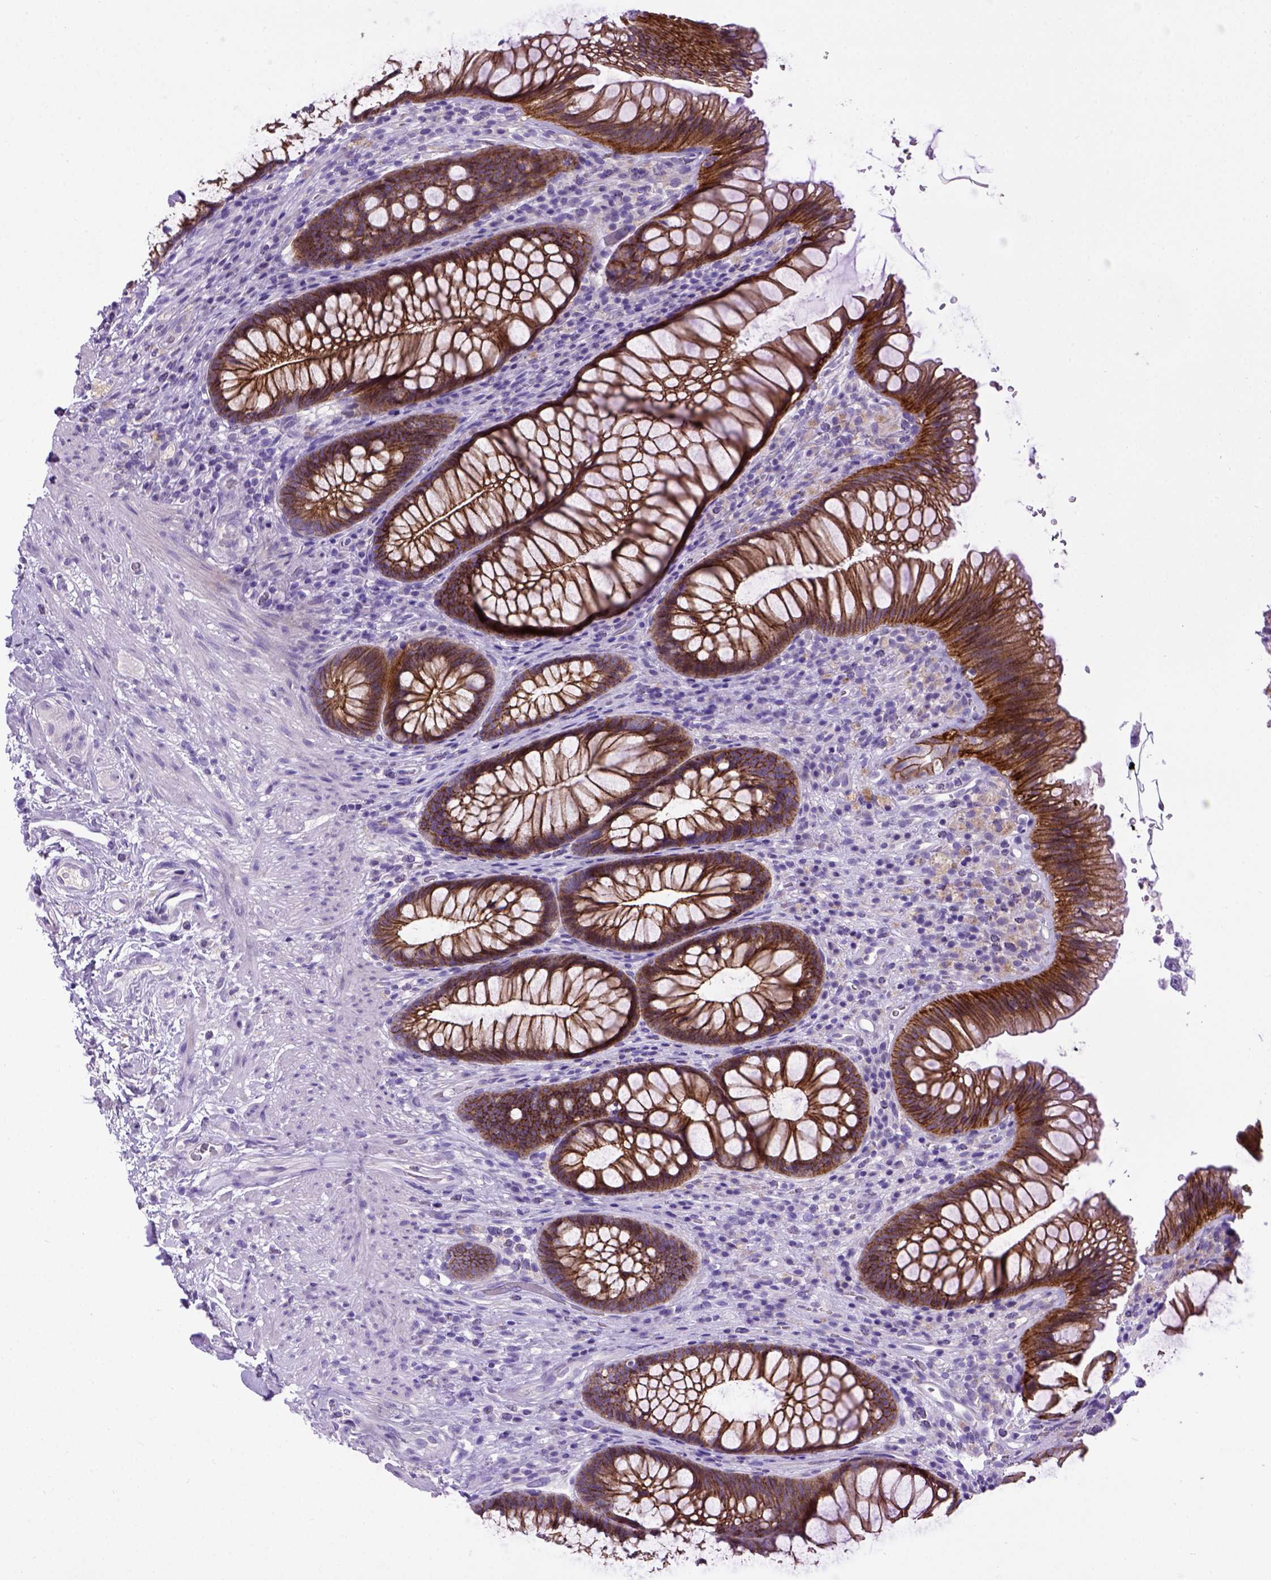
{"staining": {"intensity": "strong", "quantity": ">75%", "location": "cytoplasmic/membranous"}, "tissue": "rectum", "cell_type": "Glandular cells", "image_type": "normal", "snomed": [{"axis": "morphology", "description": "Normal tissue, NOS"}, {"axis": "topography", "description": "Smooth muscle"}, {"axis": "topography", "description": "Rectum"}], "caption": "Rectum was stained to show a protein in brown. There is high levels of strong cytoplasmic/membranous staining in about >75% of glandular cells. (Brightfield microscopy of DAB IHC at high magnification).", "gene": "CDH1", "patient": {"sex": "male", "age": 53}}